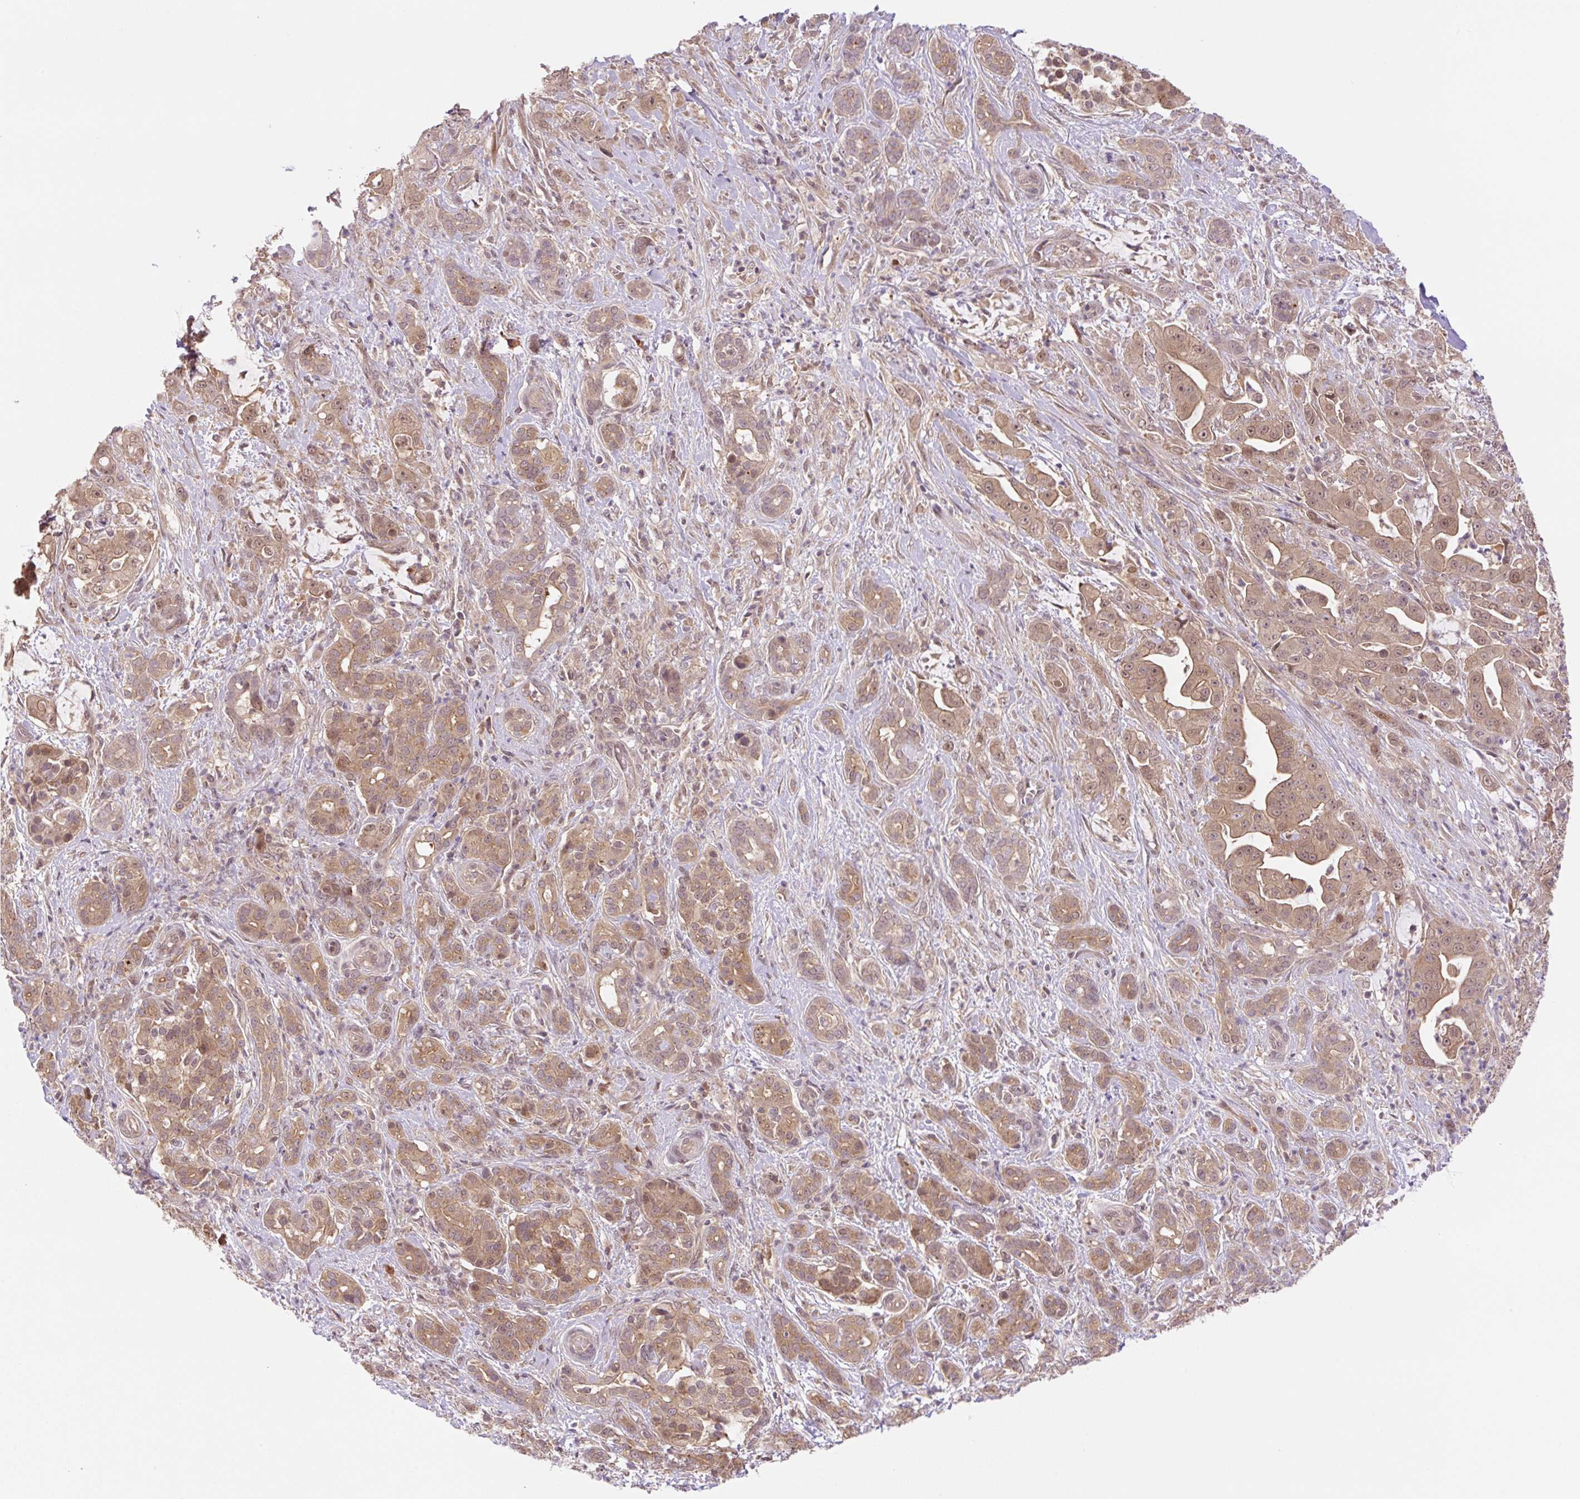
{"staining": {"intensity": "moderate", "quantity": ">75%", "location": "cytoplasmic/membranous,nuclear"}, "tissue": "pancreatic cancer", "cell_type": "Tumor cells", "image_type": "cancer", "snomed": [{"axis": "morphology", "description": "Adenocarcinoma, NOS"}, {"axis": "topography", "description": "Pancreas"}], "caption": "A brown stain labels moderate cytoplasmic/membranous and nuclear expression of a protein in adenocarcinoma (pancreatic) tumor cells. (brown staining indicates protein expression, while blue staining denotes nuclei).", "gene": "VPS25", "patient": {"sex": "male", "age": 57}}